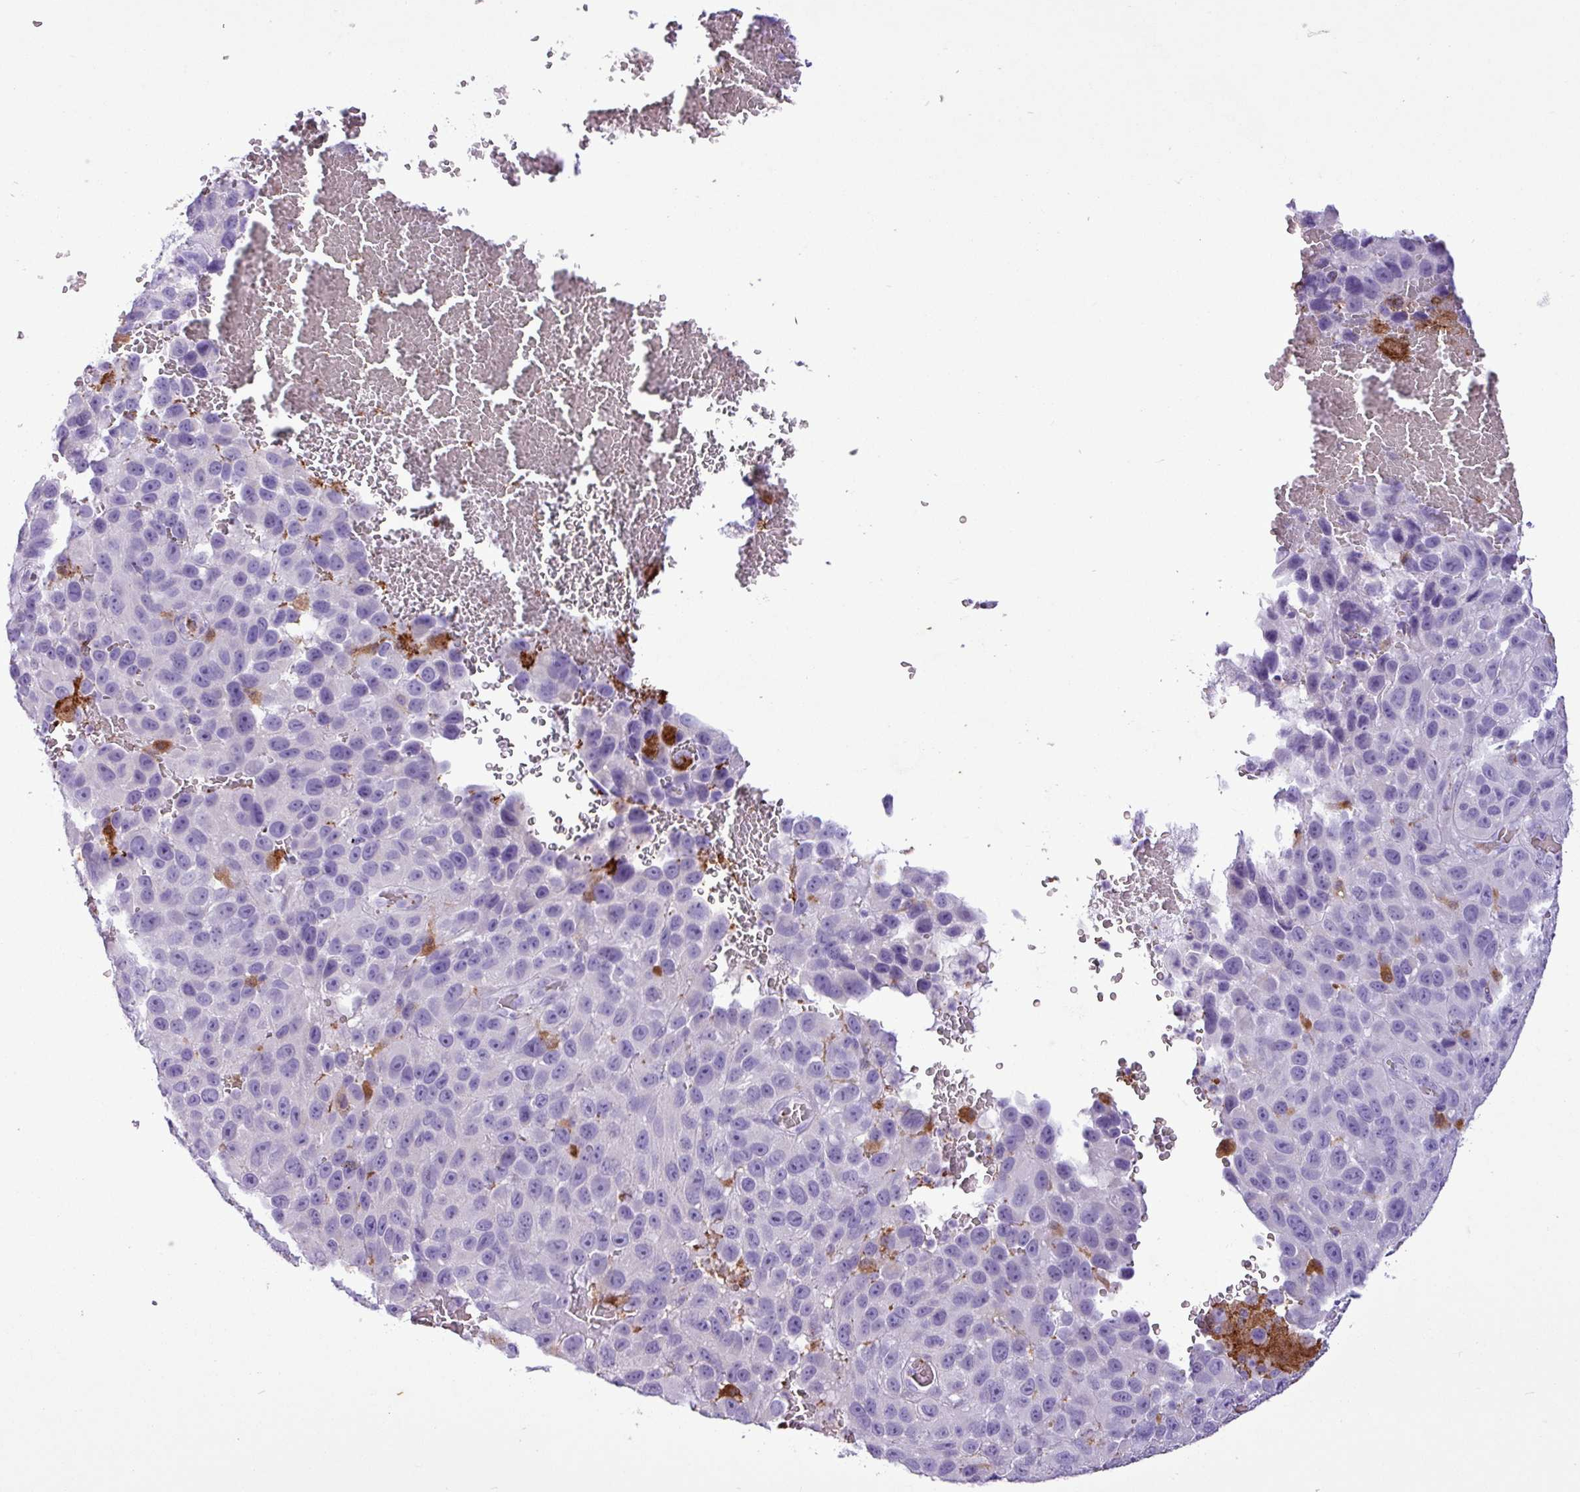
{"staining": {"intensity": "negative", "quantity": "none", "location": "none"}, "tissue": "melanoma", "cell_type": "Tumor cells", "image_type": "cancer", "snomed": [{"axis": "morphology", "description": "Malignant melanoma, NOS"}, {"axis": "topography", "description": "Skin"}], "caption": "This is an immunohistochemistry (IHC) image of malignant melanoma. There is no positivity in tumor cells.", "gene": "TMEM200C", "patient": {"sex": "female", "age": 96}}